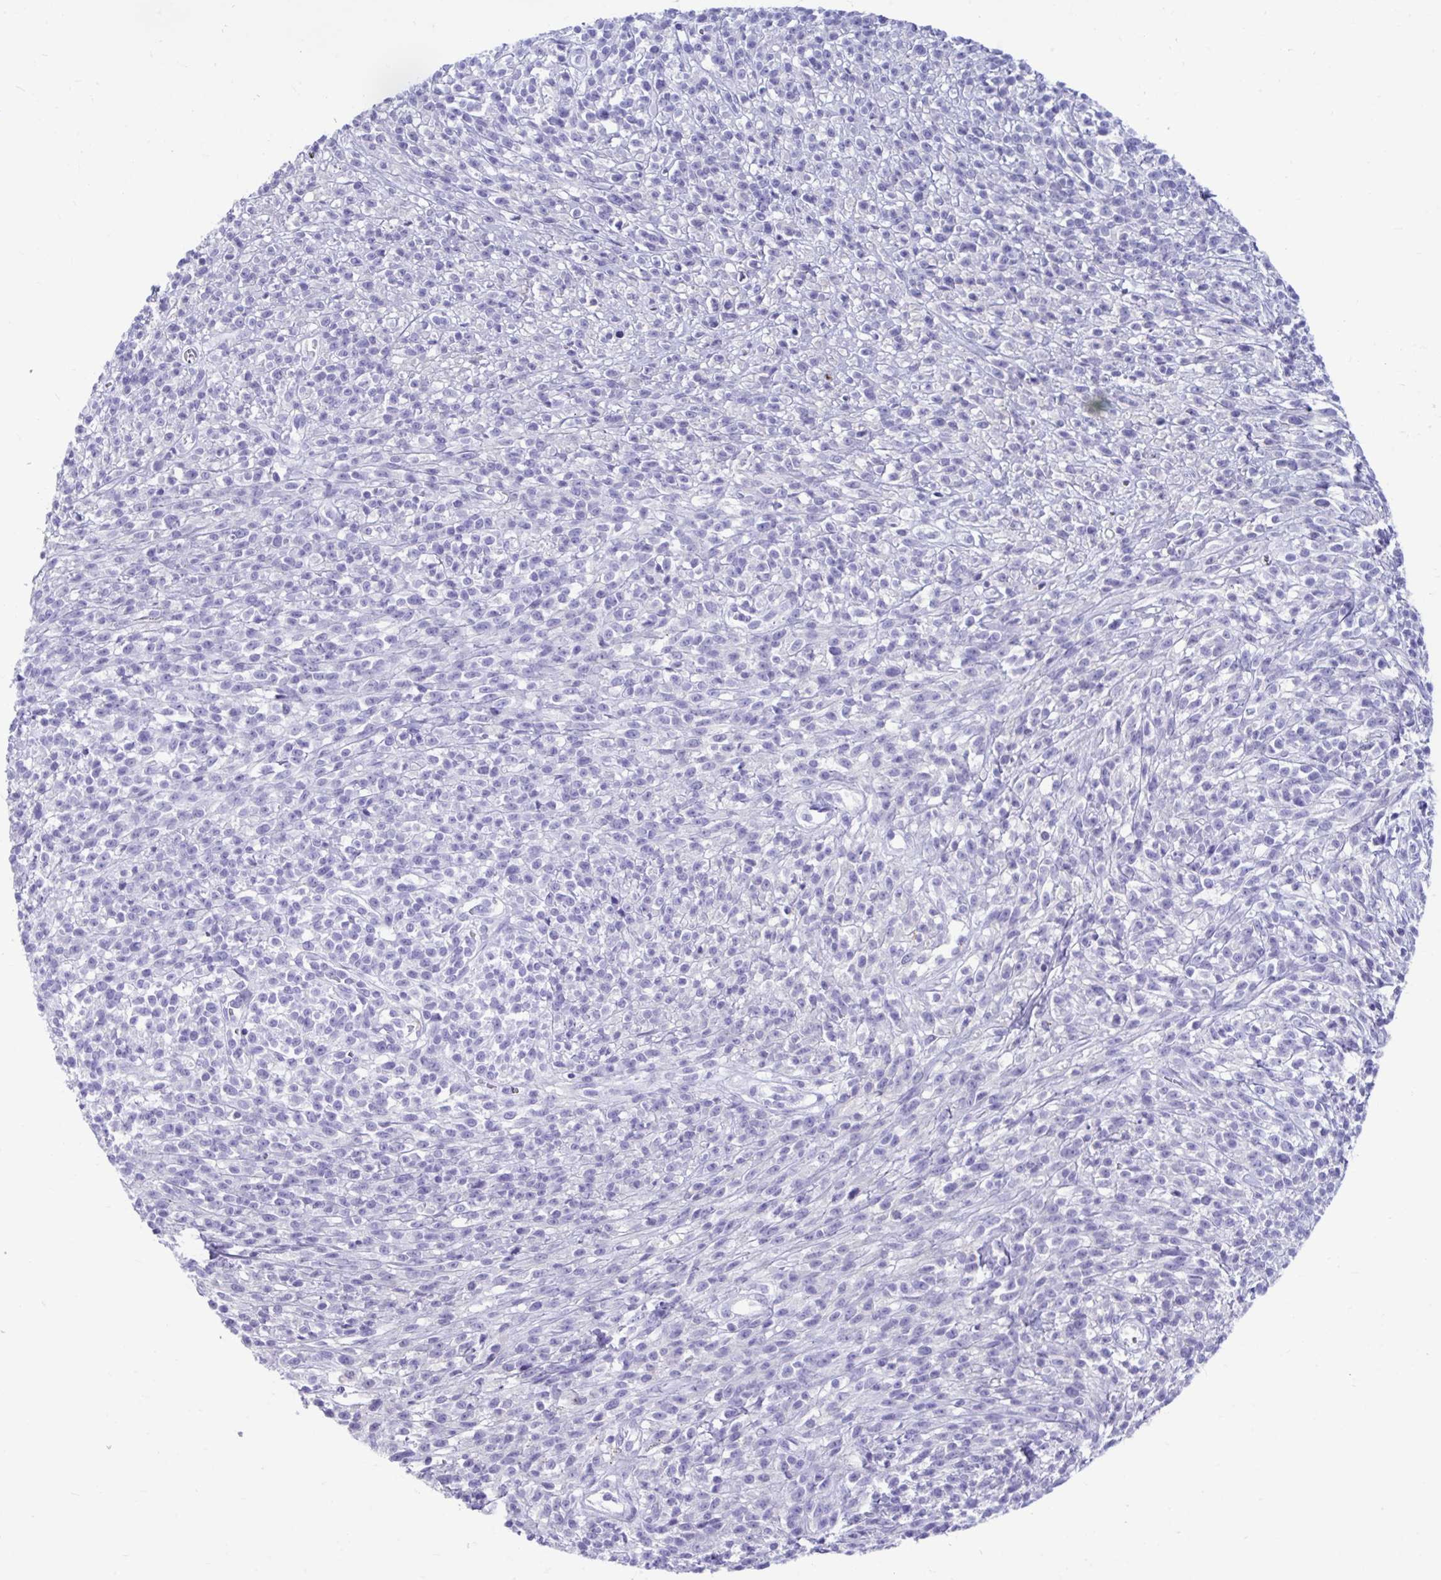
{"staining": {"intensity": "negative", "quantity": "none", "location": "none"}, "tissue": "melanoma", "cell_type": "Tumor cells", "image_type": "cancer", "snomed": [{"axis": "morphology", "description": "Malignant melanoma, NOS"}, {"axis": "topography", "description": "Skin"}, {"axis": "topography", "description": "Skin of trunk"}], "caption": "Melanoma was stained to show a protein in brown. There is no significant expression in tumor cells.", "gene": "SMIM9", "patient": {"sex": "male", "age": 74}}